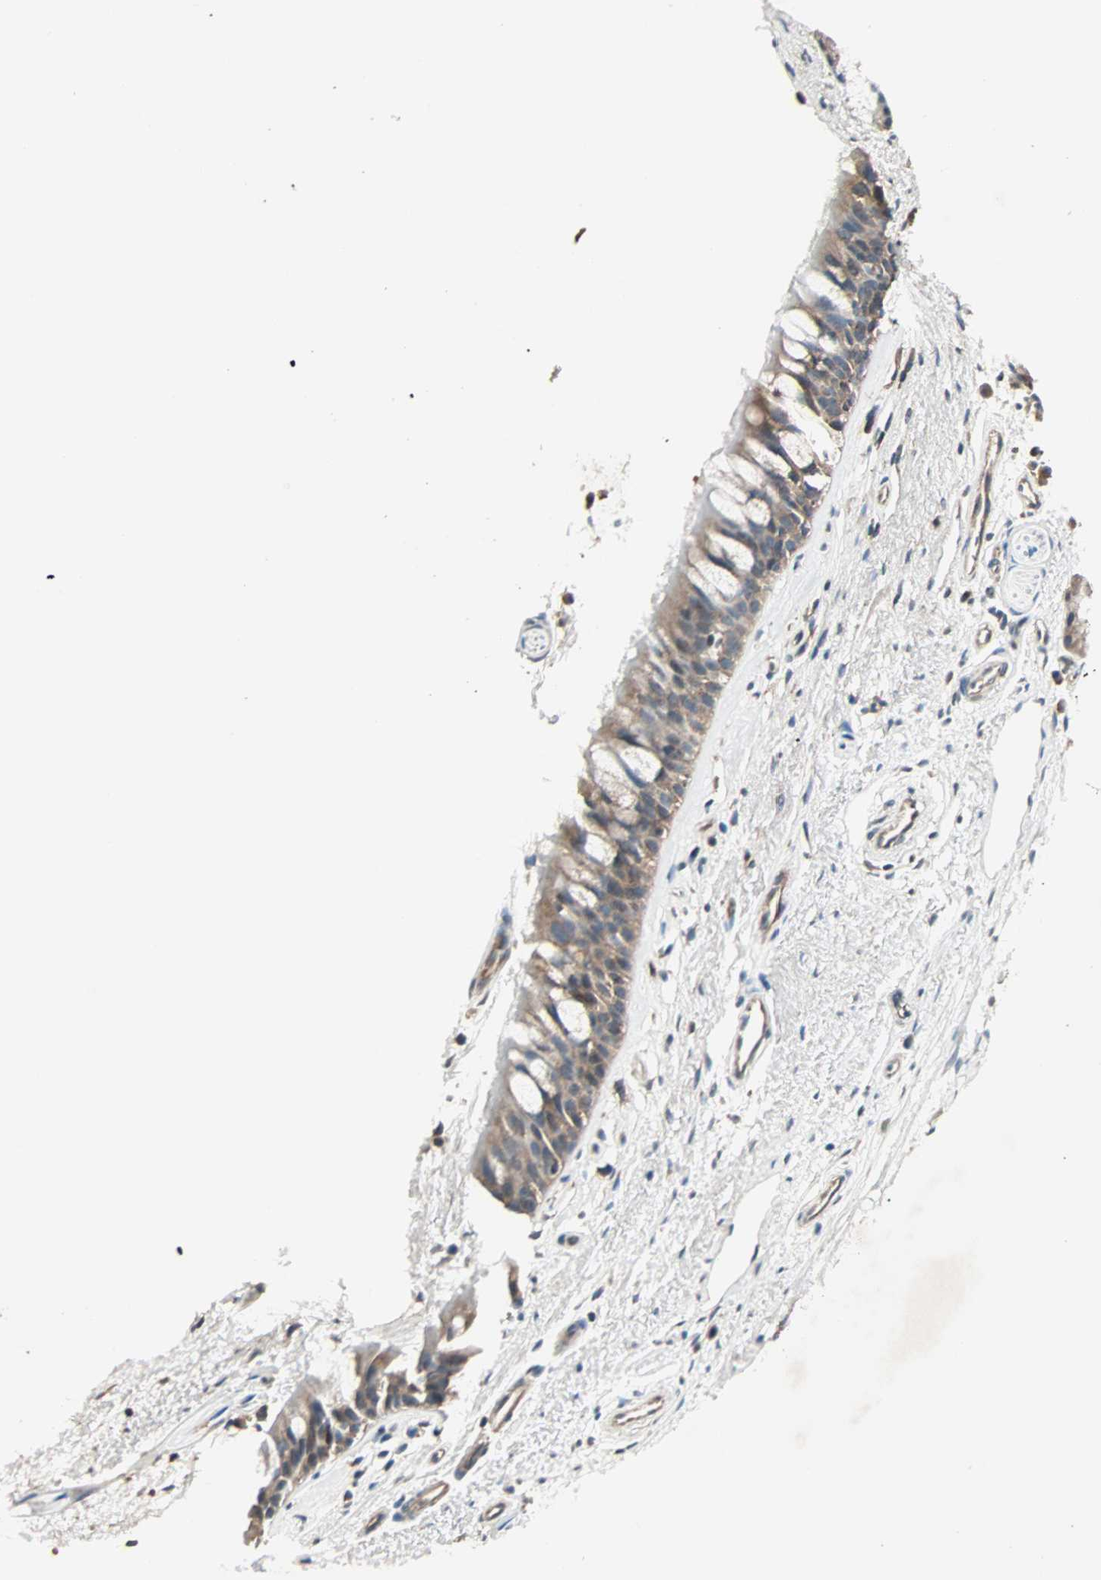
{"staining": {"intensity": "moderate", "quantity": ">75%", "location": "cytoplasmic/membranous"}, "tissue": "bronchus", "cell_type": "Respiratory epithelial cells", "image_type": "normal", "snomed": [{"axis": "morphology", "description": "Normal tissue, NOS"}, {"axis": "topography", "description": "Bronchus"}], "caption": "Immunohistochemistry (IHC) photomicrograph of unremarkable human bronchus stained for a protein (brown), which displays medium levels of moderate cytoplasmic/membranous positivity in about >75% of respiratory epithelial cells.", "gene": "MAP3K21", "patient": {"sex": "female", "age": 54}}